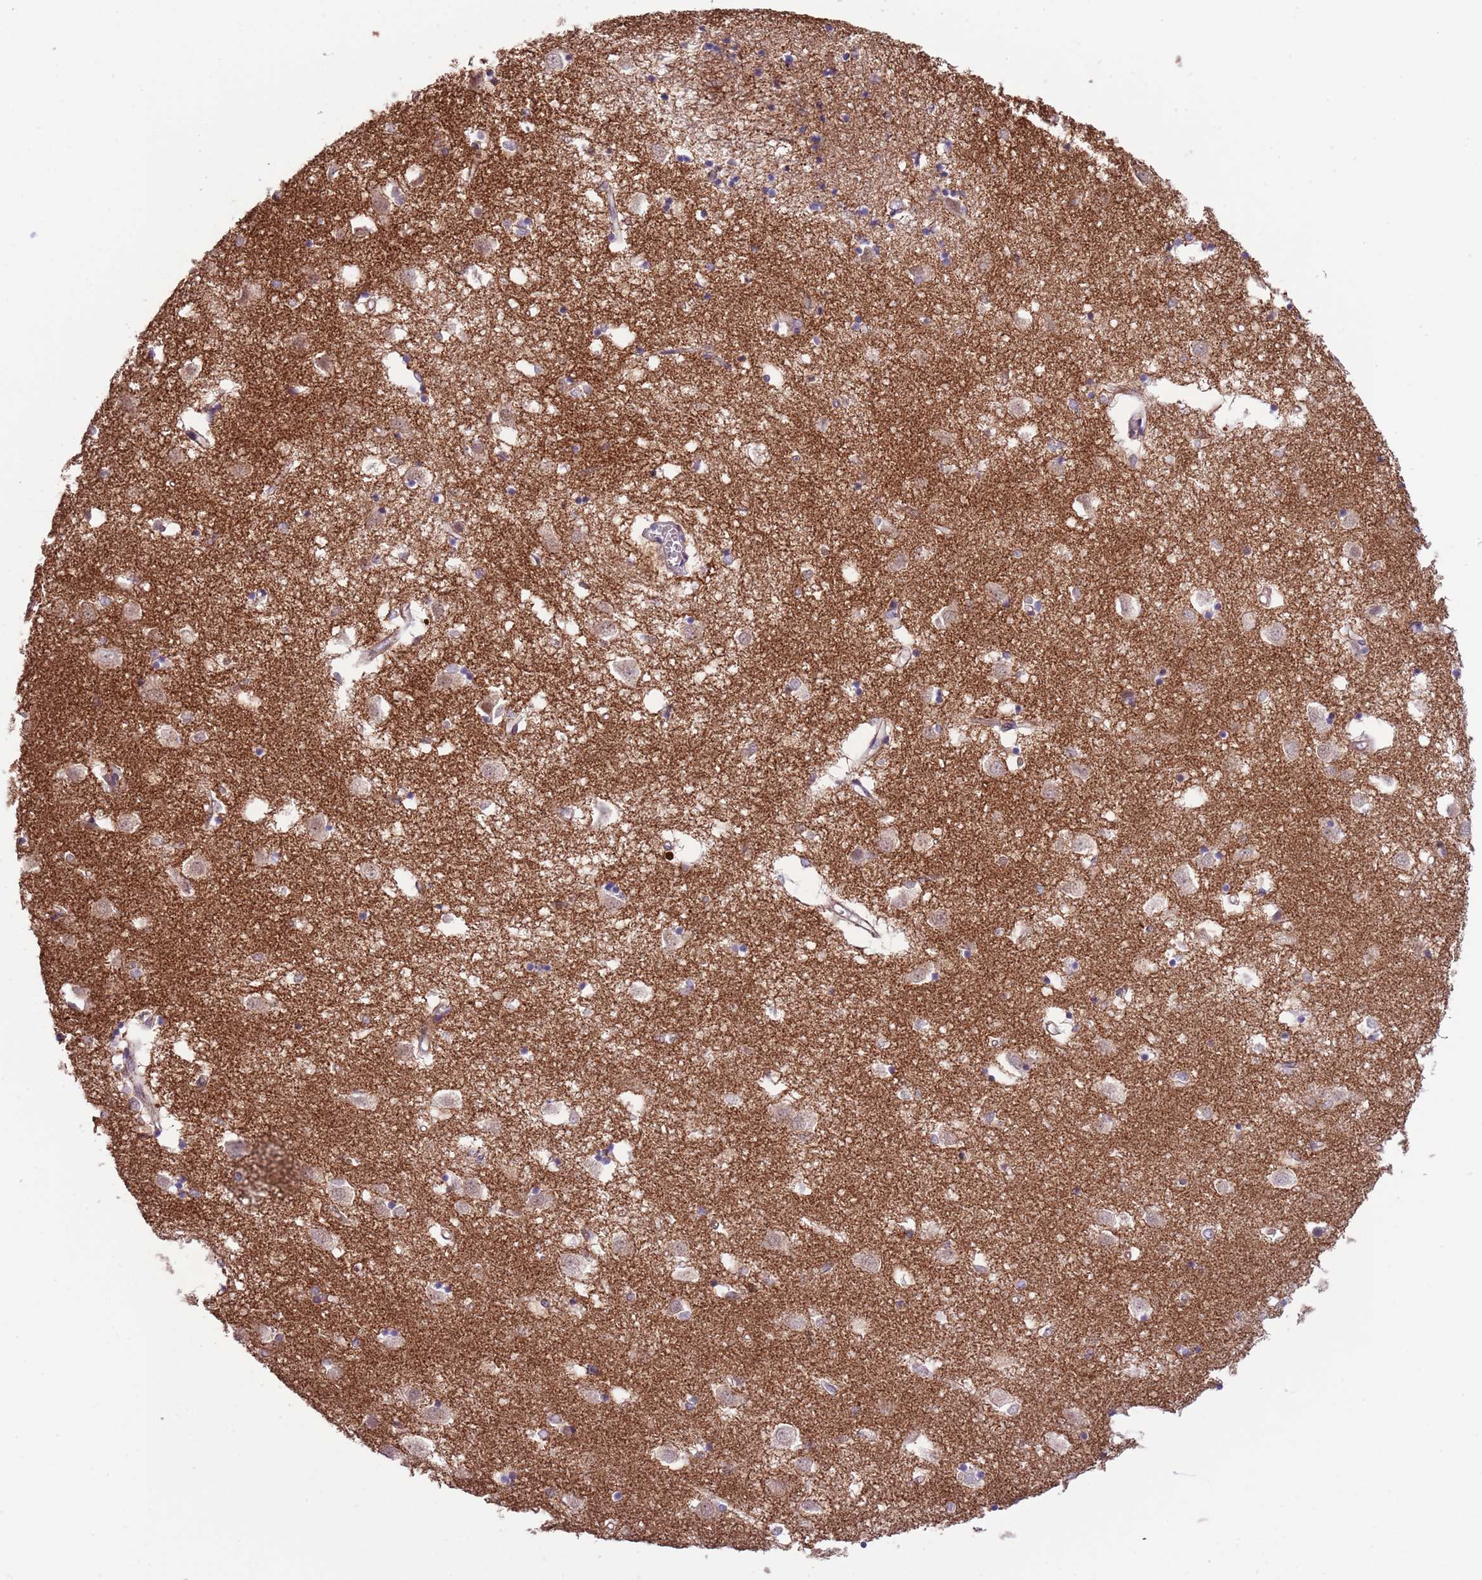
{"staining": {"intensity": "weak", "quantity": "<25%", "location": "cytoplasmic/membranous"}, "tissue": "caudate", "cell_type": "Glial cells", "image_type": "normal", "snomed": [{"axis": "morphology", "description": "Normal tissue, NOS"}, {"axis": "topography", "description": "Lateral ventricle wall"}], "caption": "DAB (3,3'-diaminobenzidine) immunohistochemical staining of unremarkable caudate displays no significant expression in glial cells. Brightfield microscopy of immunohistochemistry (IHC) stained with DAB (brown) and hematoxylin (blue), captured at high magnification.", "gene": "CREBZF", "patient": {"sex": "male", "age": 70}}